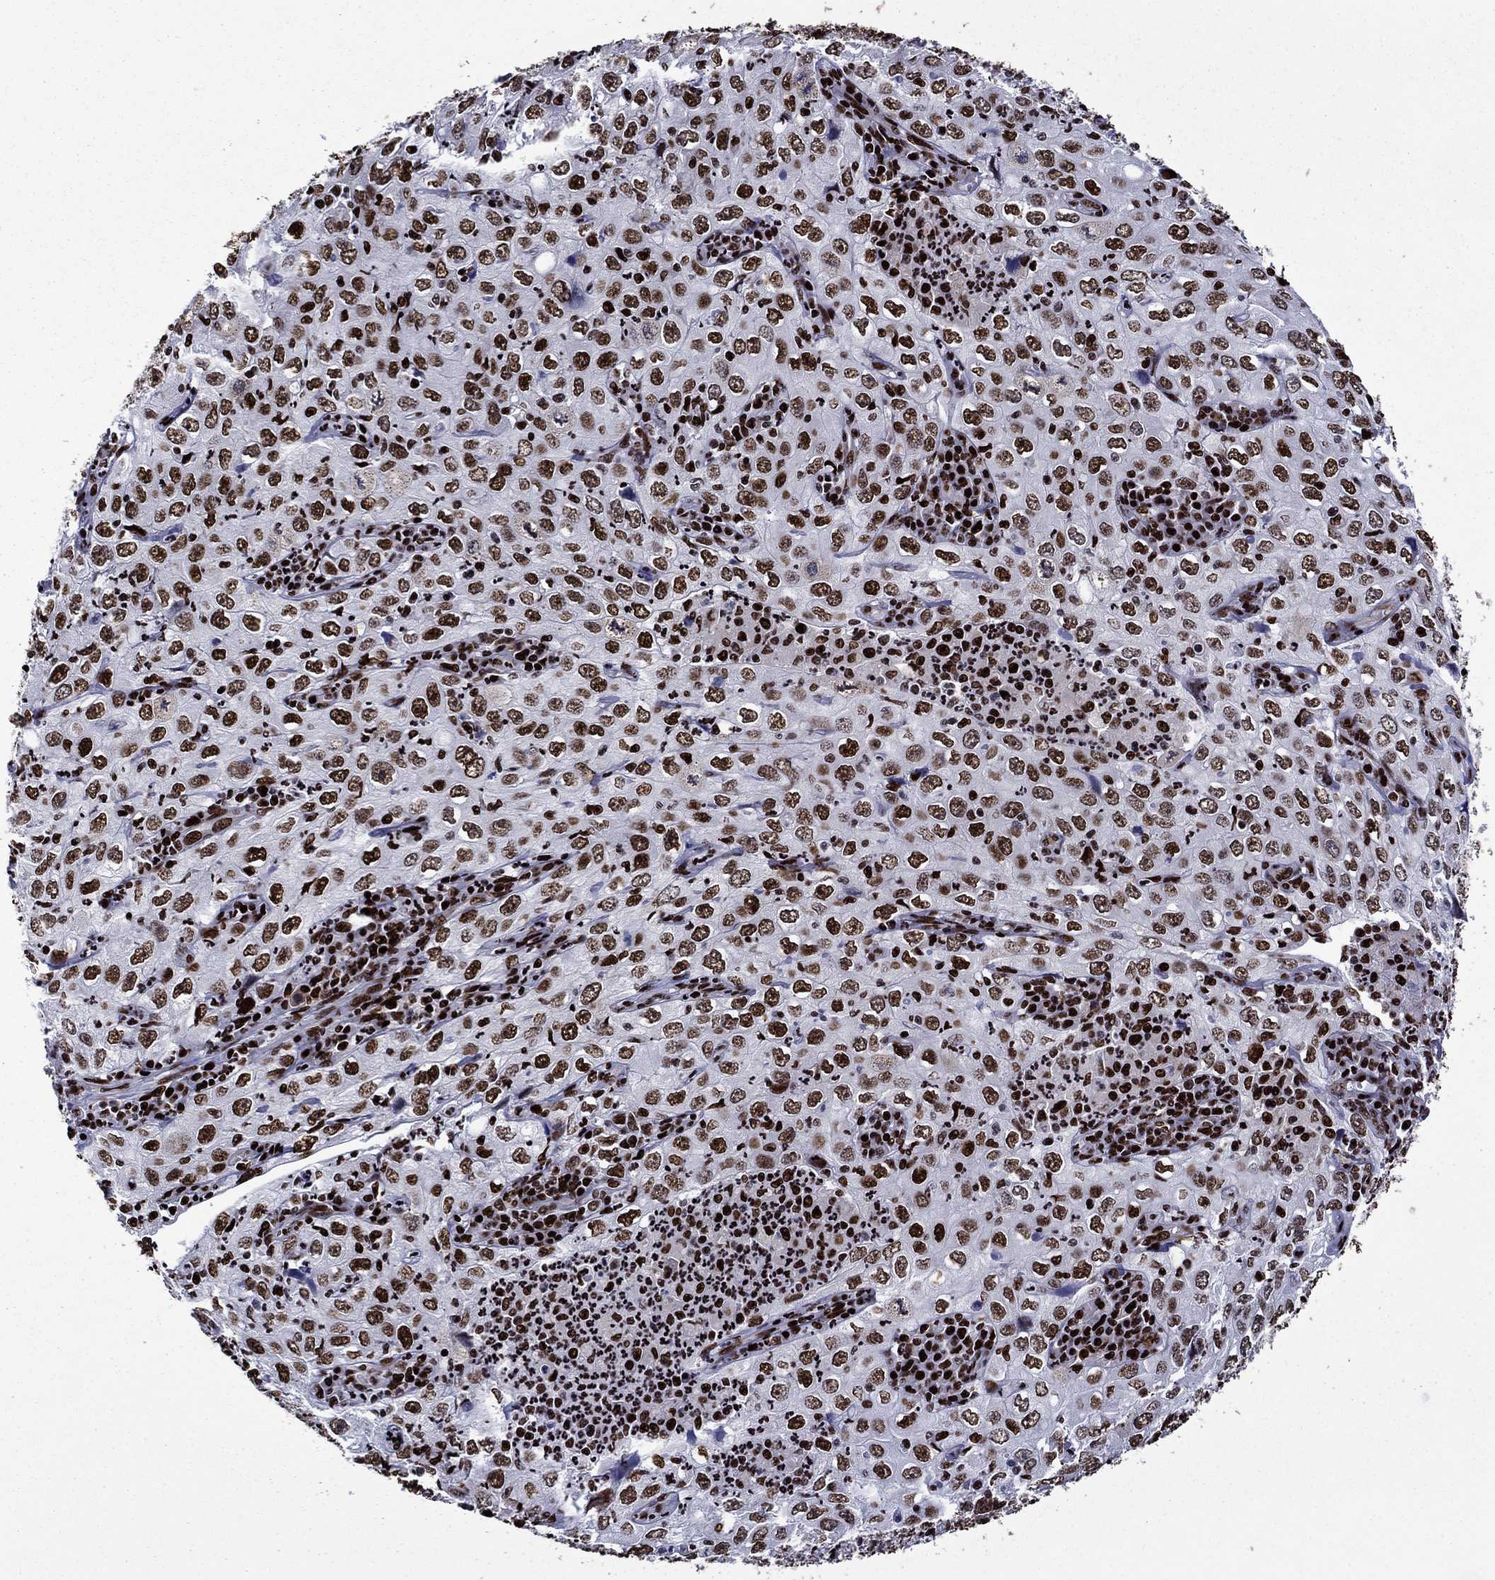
{"staining": {"intensity": "strong", "quantity": ">75%", "location": "nuclear"}, "tissue": "cervical cancer", "cell_type": "Tumor cells", "image_type": "cancer", "snomed": [{"axis": "morphology", "description": "Squamous cell carcinoma, NOS"}, {"axis": "topography", "description": "Cervix"}], "caption": "The immunohistochemical stain shows strong nuclear positivity in tumor cells of cervical cancer tissue.", "gene": "LIMK1", "patient": {"sex": "female", "age": 24}}